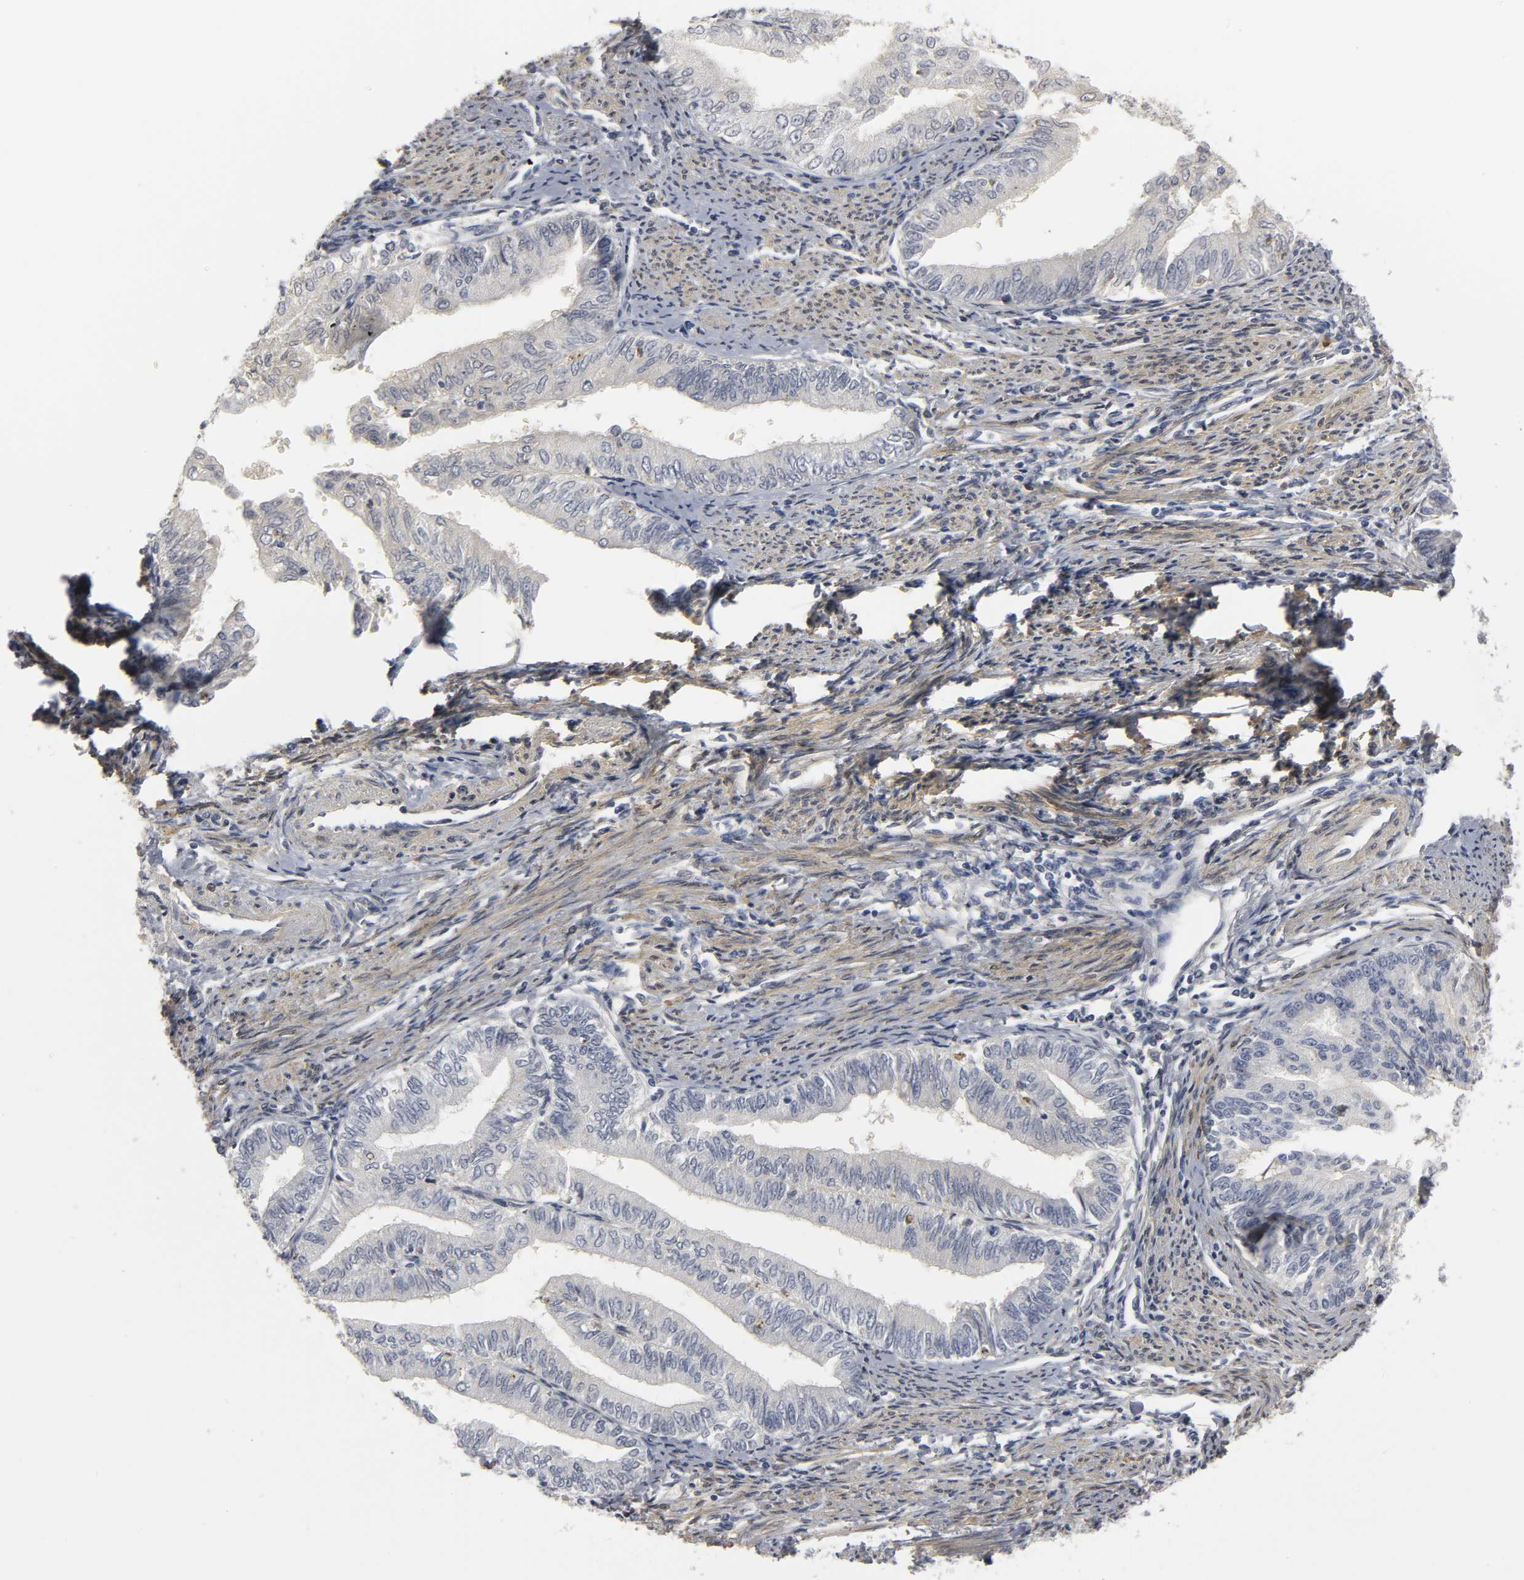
{"staining": {"intensity": "weak", "quantity": "<25%", "location": "cytoplasmic/membranous"}, "tissue": "endometrial cancer", "cell_type": "Tumor cells", "image_type": "cancer", "snomed": [{"axis": "morphology", "description": "Adenocarcinoma, NOS"}, {"axis": "topography", "description": "Endometrium"}], "caption": "Immunohistochemical staining of endometrial adenocarcinoma exhibits no significant positivity in tumor cells.", "gene": "PDLIM3", "patient": {"sex": "female", "age": 66}}